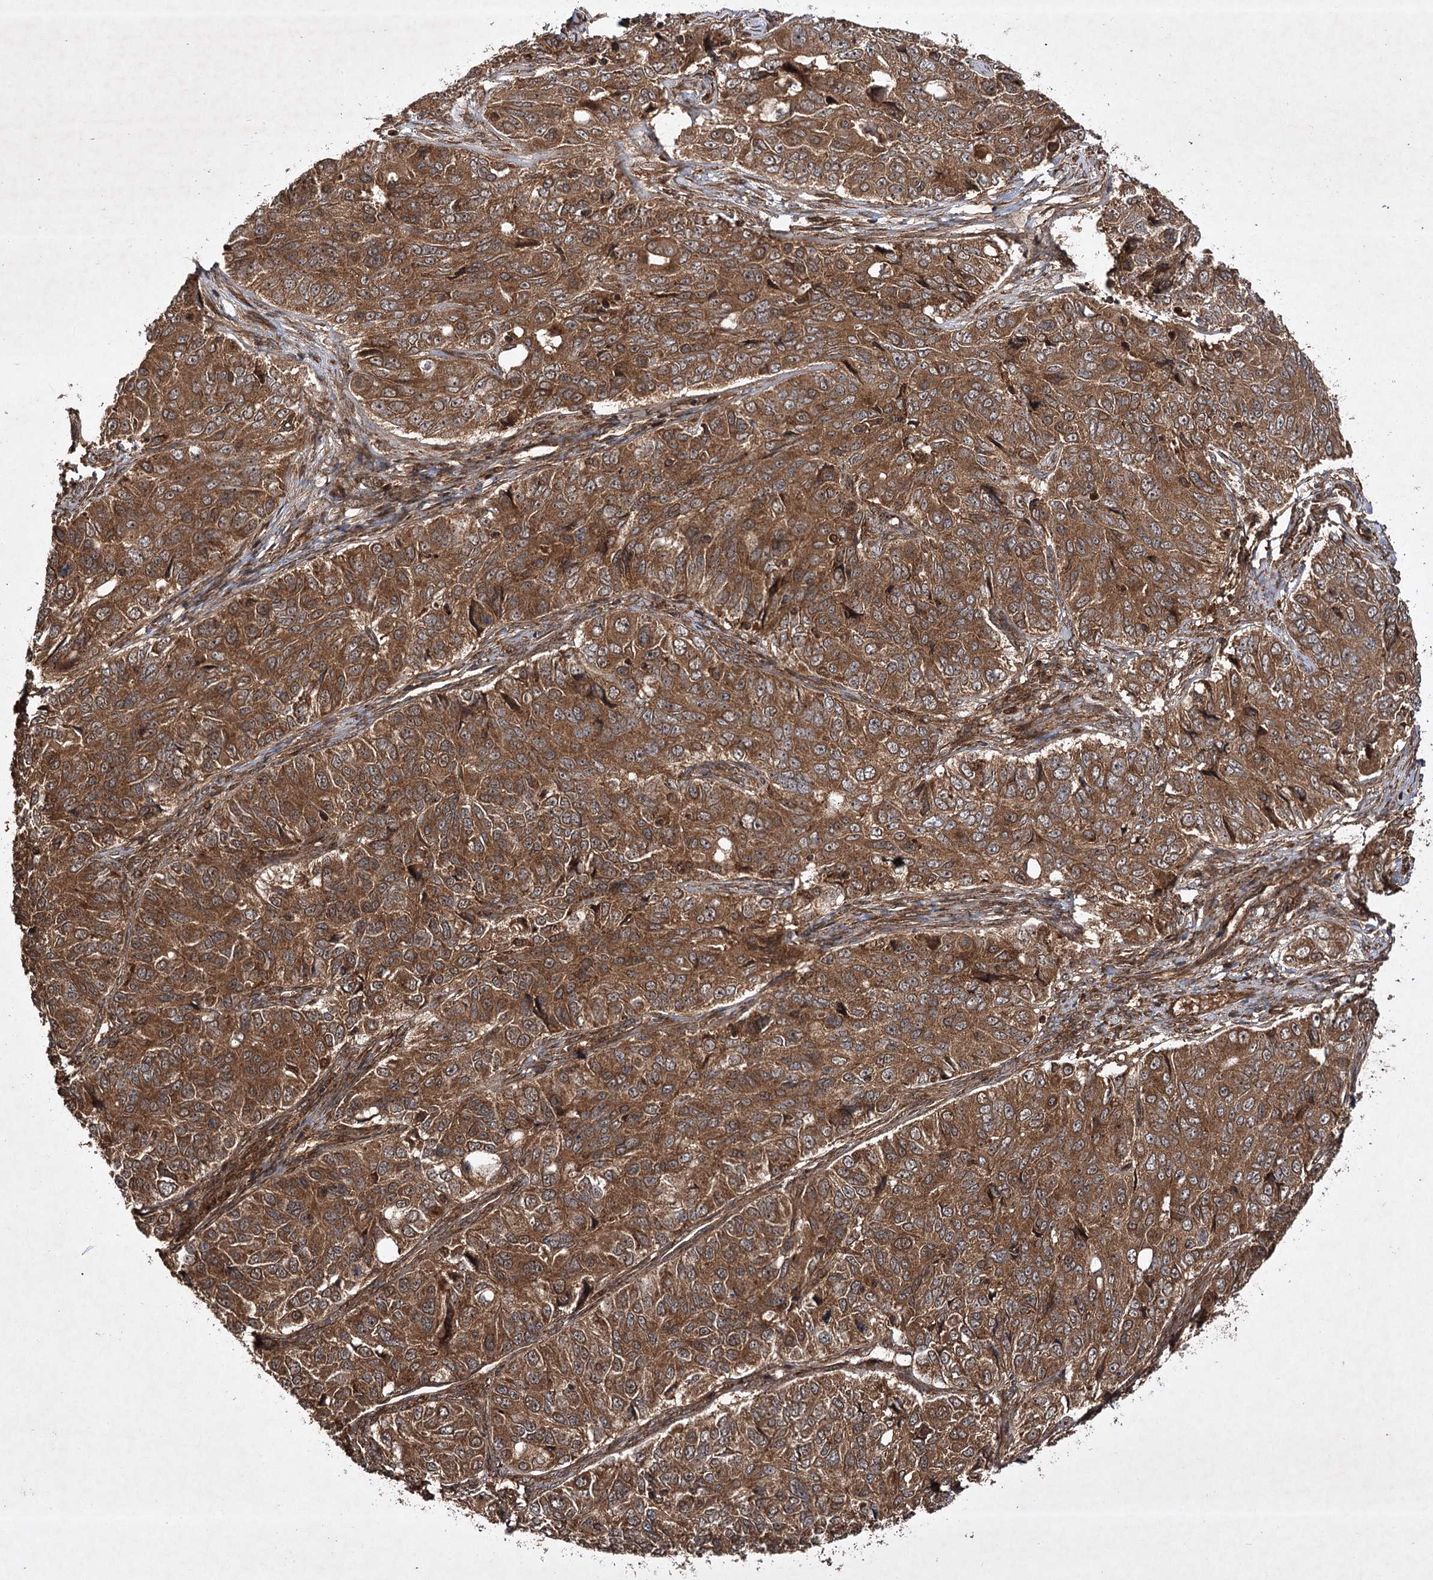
{"staining": {"intensity": "strong", "quantity": ">75%", "location": "cytoplasmic/membranous"}, "tissue": "ovarian cancer", "cell_type": "Tumor cells", "image_type": "cancer", "snomed": [{"axis": "morphology", "description": "Carcinoma, endometroid"}, {"axis": "topography", "description": "Ovary"}], "caption": "The immunohistochemical stain highlights strong cytoplasmic/membranous expression in tumor cells of ovarian endometroid carcinoma tissue. The staining was performed using DAB to visualize the protein expression in brown, while the nuclei were stained in blue with hematoxylin (Magnification: 20x).", "gene": "DNAJC13", "patient": {"sex": "female", "age": 51}}